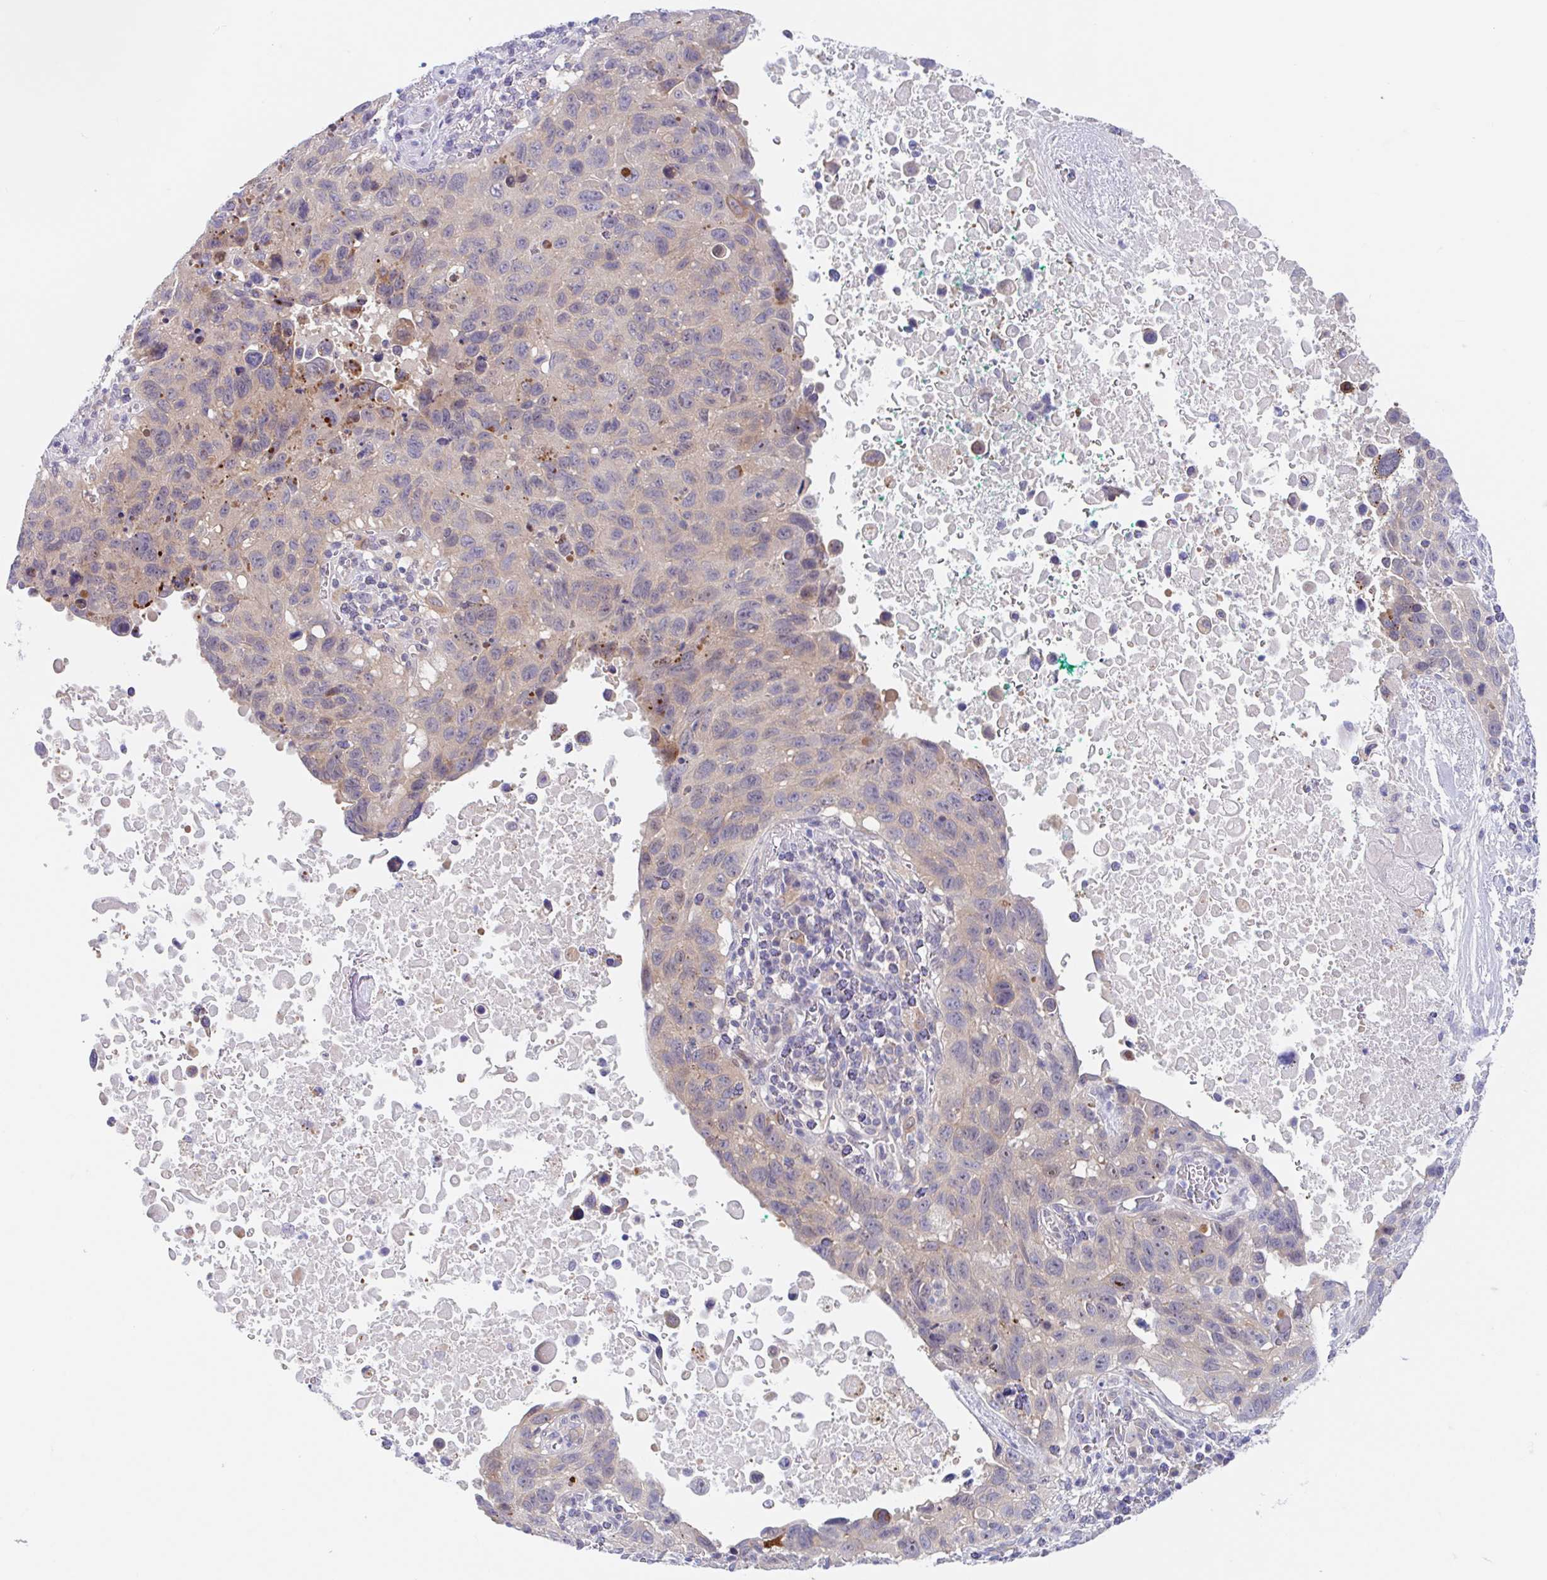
{"staining": {"intensity": "negative", "quantity": "none", "location": "none"}, "tissue": "lung cancer", "cell_type": "Tumor cells", "image_type": "cancer", "snomed": [{"axis": "morphology", "description": "Squamous cell carcinoma, NOS"}, {"axis": "topography", "description": "Lung"}], "caption": "An image of squamous cell carcinoma (lung) stained for a protein demonstrates no brown staining in tumor cells. (DAB immunohistochemistry with hematoxylin counter stain).", "gene": "TMEM86A", "patient": {"sex": "male", "age": 66}}